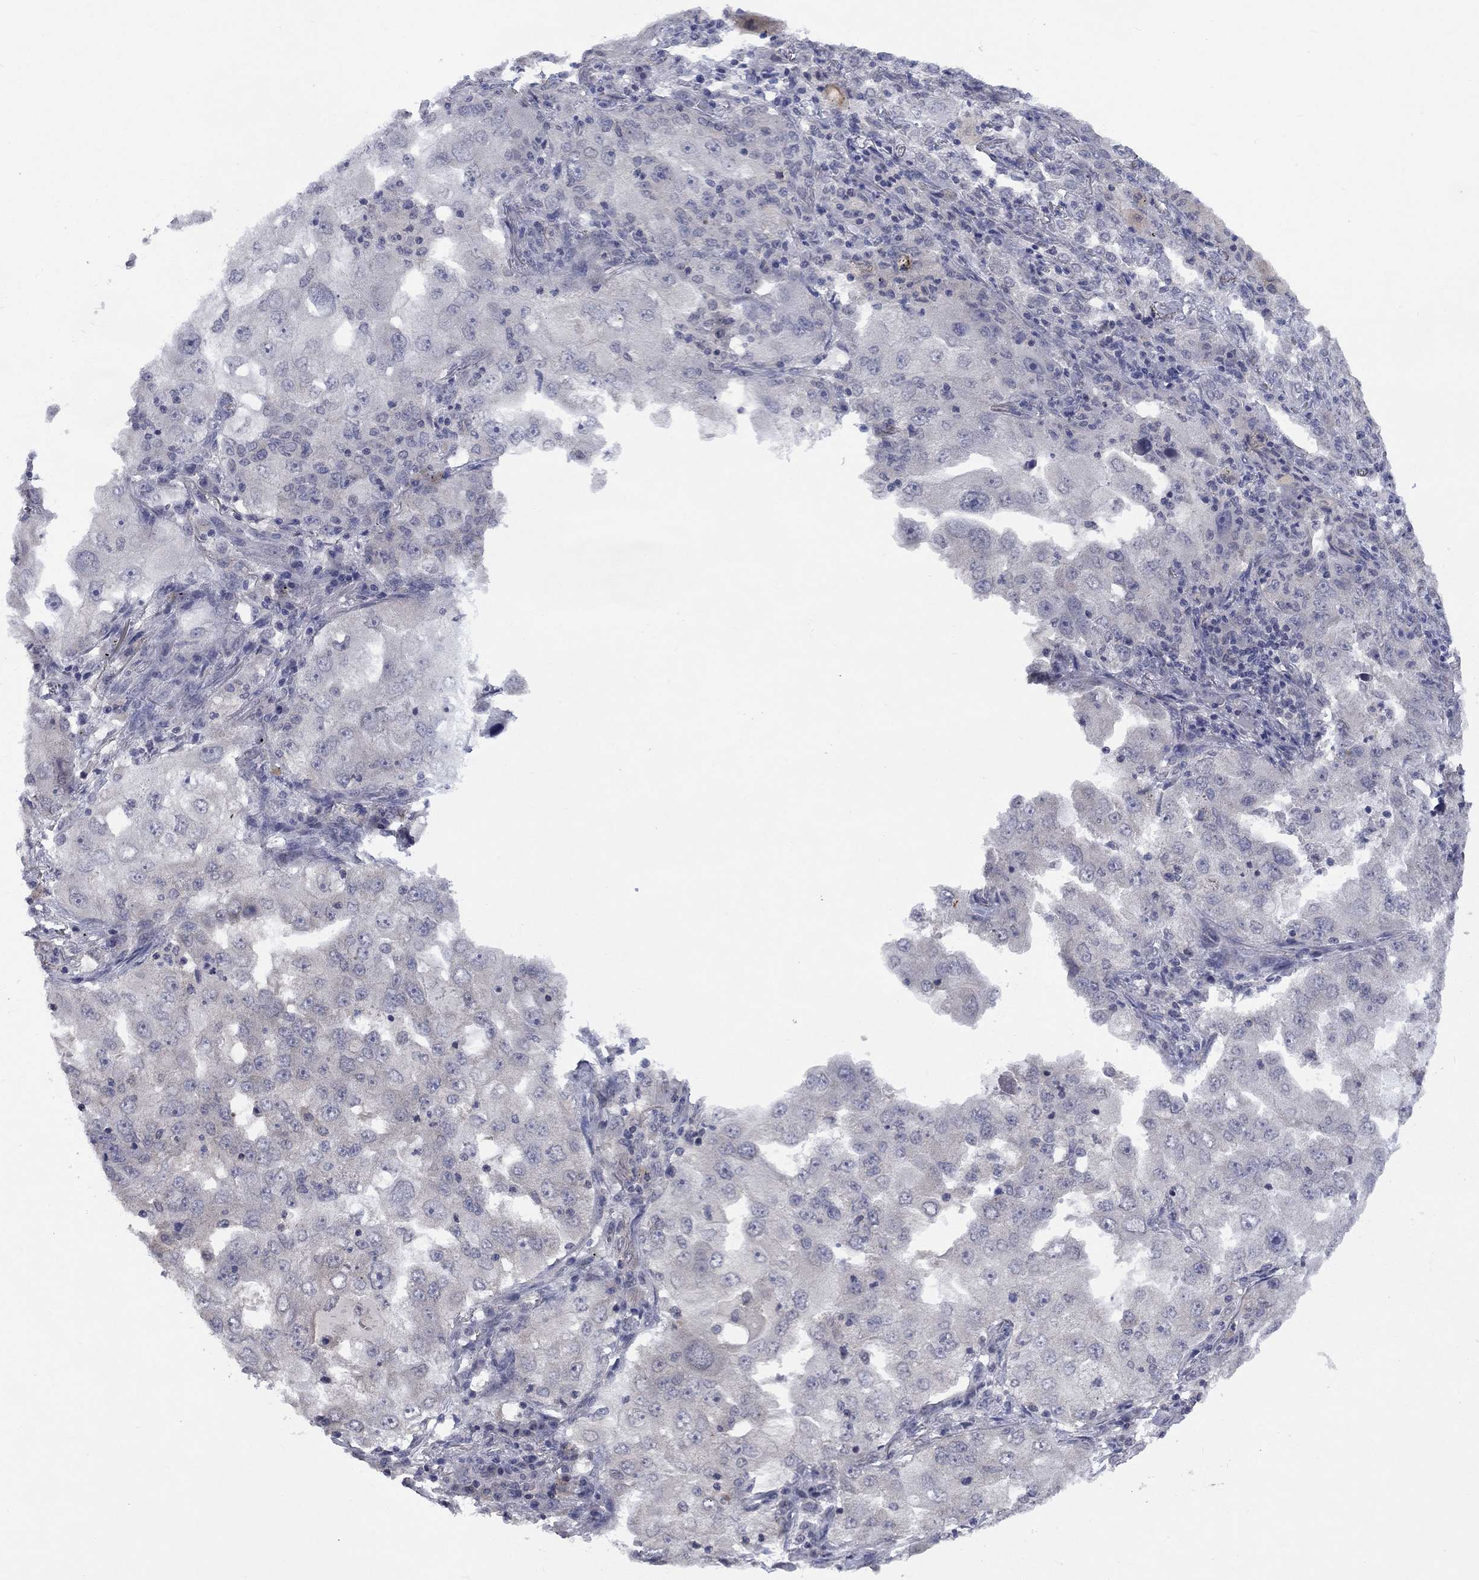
{"staining": {"intensity": "negative", "quantity": "none", "location": "none"}, "tissue": "lung cancer", "cell_type": "Tumor cells", "image_type": "cancer", "snomed": [{"axis": "morphology", "description": "Adenocarcinoma, NOS"}, {"axis": "topography", "description": "Lung"}], "caption": "Micrograph shows no significant protein staining in tumor cells of lung cancer (adenocarcinoma).", "gene": "SPATA33", "patient": {"sex": "female", "age": 61}}